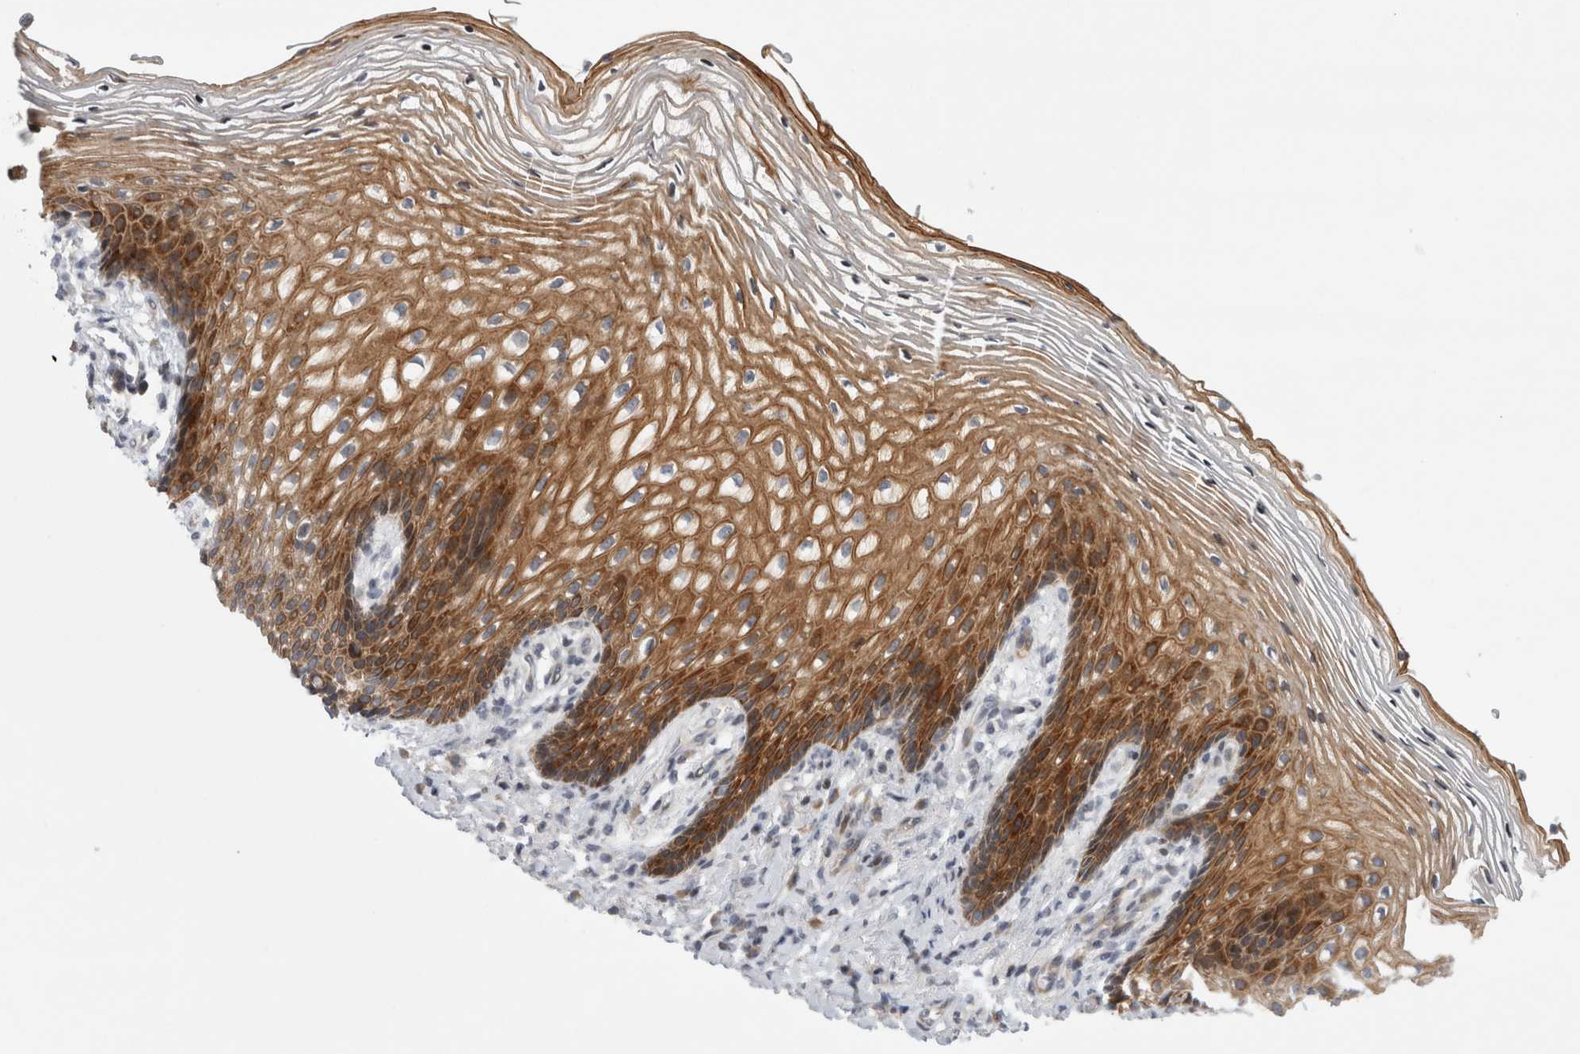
{"staining": {"intensity": "strong", "quantity": ">75%", "location": "cytoplasmic/membranous"}, "tissue": "vagina", "cell_type": "Squamous epithelial cells", "image_type": "normal", "snomed": [{"axis": "morphology", "description": "Normal tissue, NOS"}, {"axis": "topography", "description": "Vagina"}], "caption": "The image shows immunohistochemical staining of benign vagina. There is strong cytoplasmic/membranous positivity is seen in about >75% of squamous epithelial cells.", "gene": "UTP25", "patient": {"sex": "female", "age": 60}}